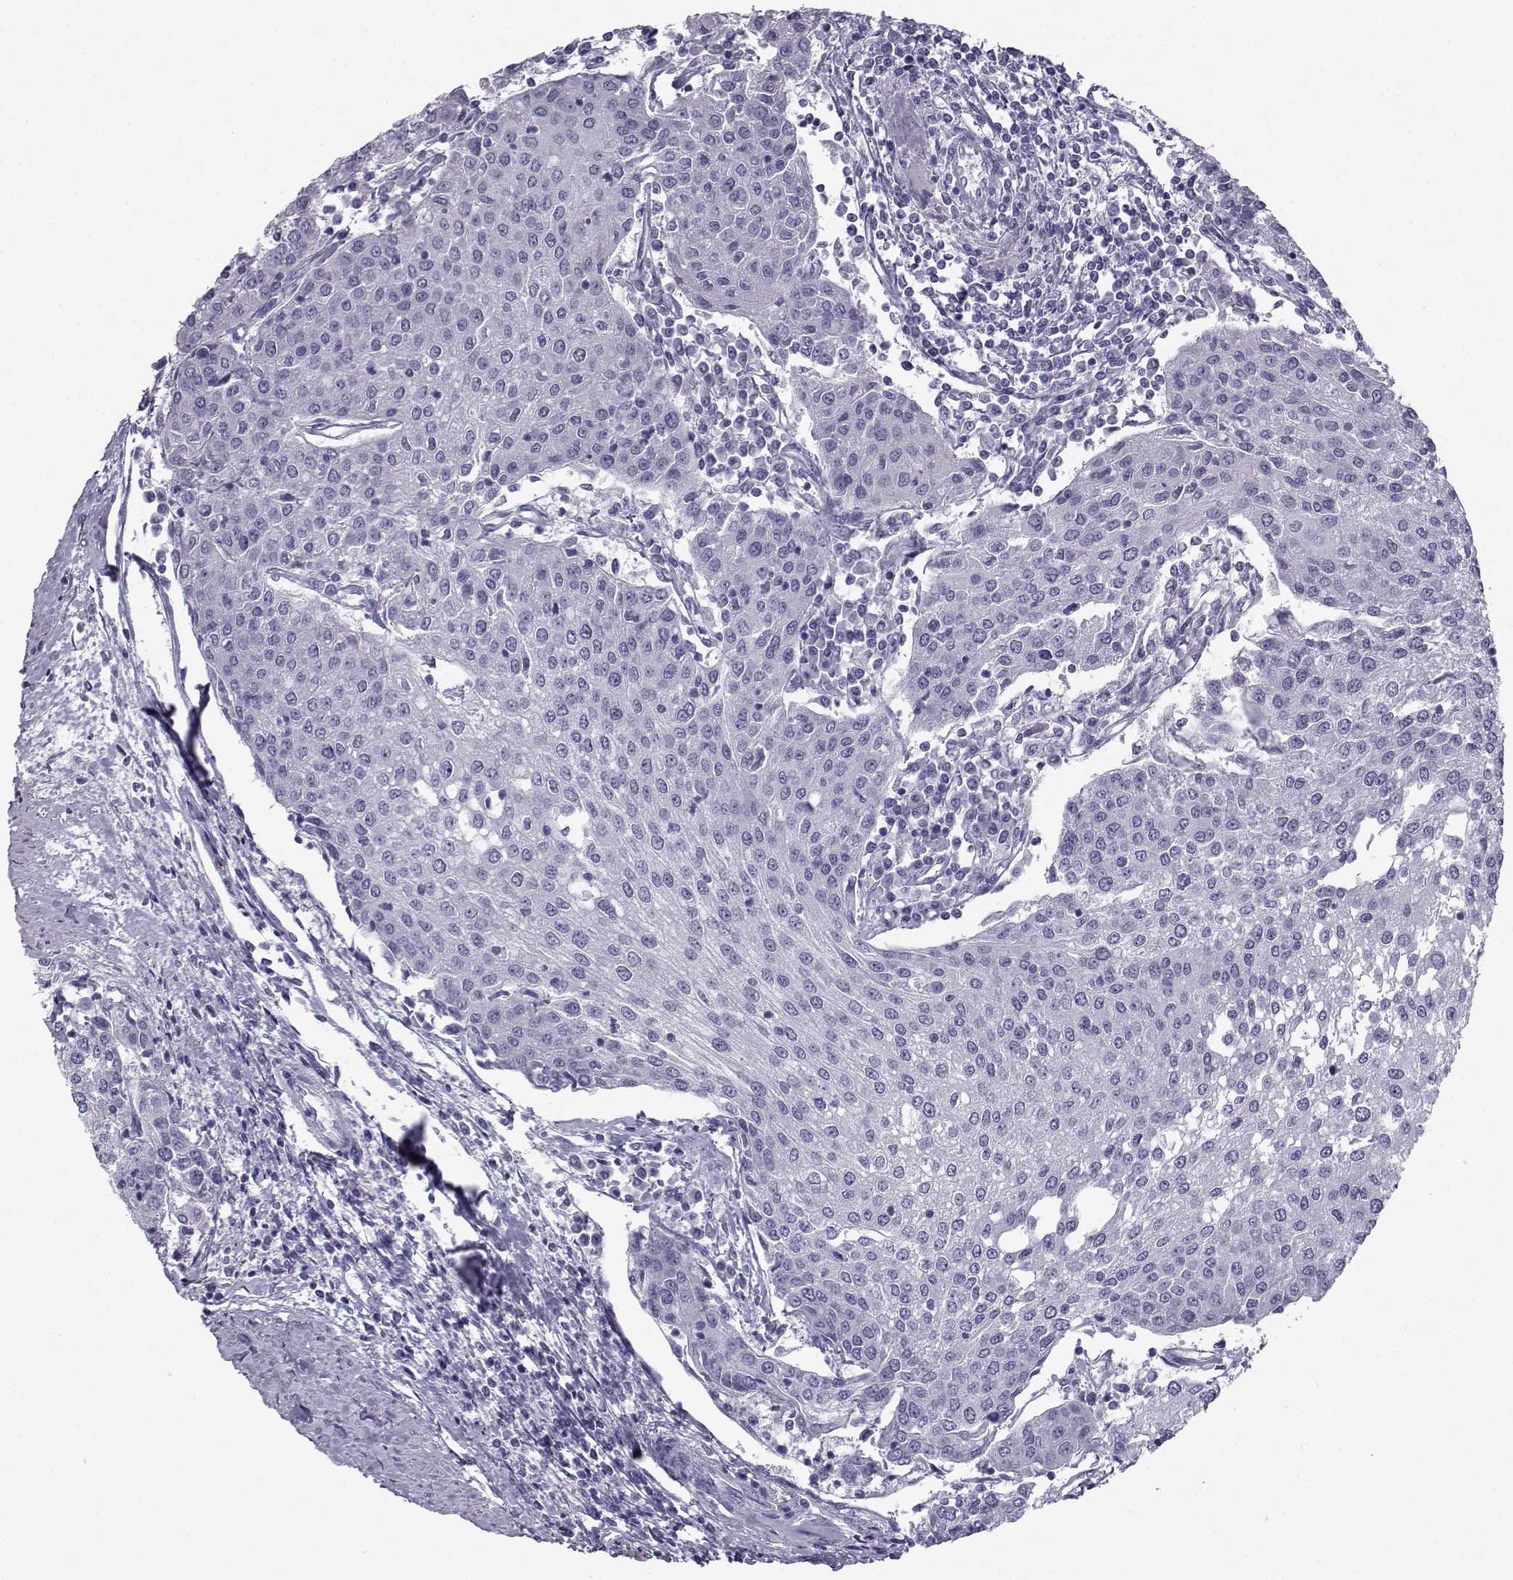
{"staining": {"intensity": "negative", "quantity": "none", "location": "none"}, "tissue": "urothelial cancer", "cell_type": "Tumor cells", "image_type": "cancer", "snomed": [{"axis": "morphology", "description": "Urothelial carcinoma, High grade"}, {"axis": "topography", "description": "Urinary bladder"}], "caption": "This is a histopathology image of immunohistochemistry staining of urothelial cancer, which shows no staining in tumor cells. The staining was performed using DAB to visualize the protein expression in brown, while the nuclei were stained in blue with hematoxylin (Magnification: 20x).", "gene": "PCSK1N", "patient": {"sex": "female", "age": 85}}